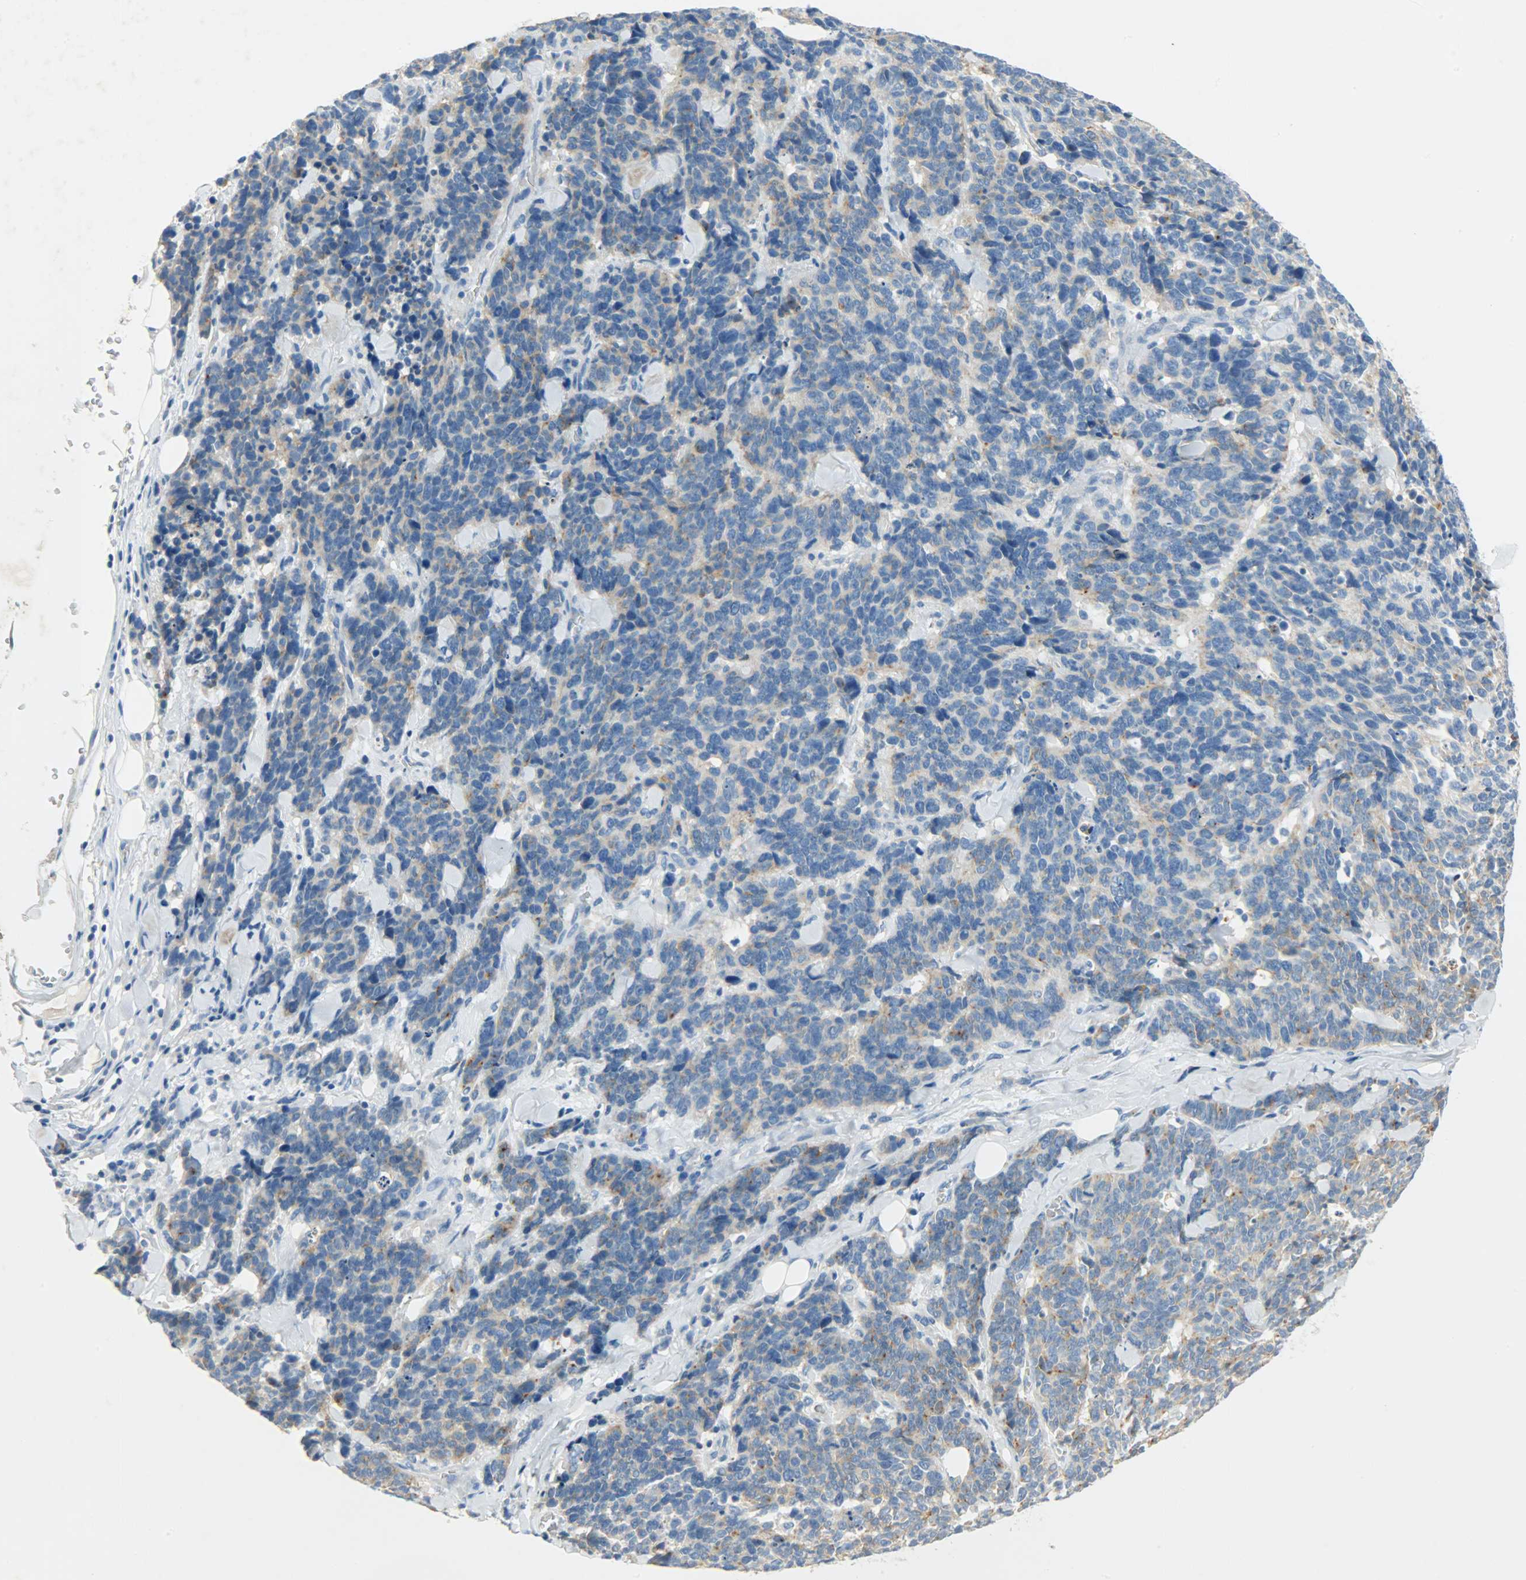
{"staining": {"intensity": "moderate", "quantity": ">75%", "location": "cytoplasmic/membranous"}, "tissue": "lung cancer", "cell_type": "Tumor cells", "image_type": "cancer", "snomed": [{"axis": "morphology", "description": "Neoplasm, malignant, NOS"}, {"axis": "topography", "description": "Lung"}], "caption": "Immunohistochemistry (IHC) of malignant neoplasm (lung) displays medium levels of moderate cytoplasmic/membranous expression in about >75% of tumor cells.", "gene": "PROM1", "patient": {"sex": "female", "age": 58}}